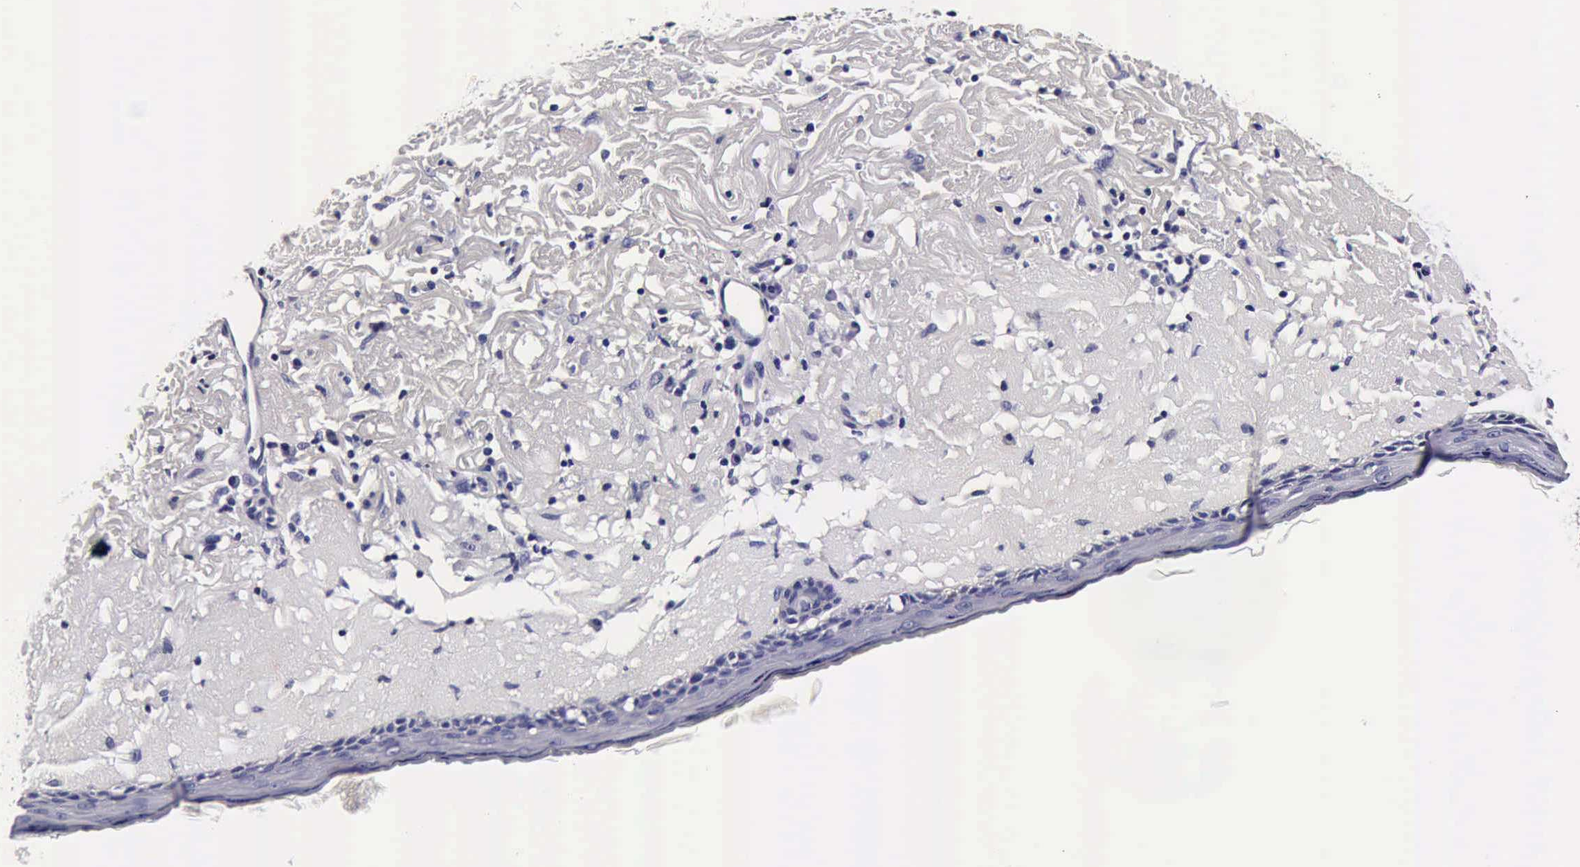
{"staining": {"intensity": "negative", "quantity": "none", "location": "none"}, "tissue": "skin", "cell_type": "Fibroblasts", "image_type": "normal", "snomed": [{"axis": "morphology", "description": "Normal tissue, NOS"}, {"axis": "topography", "description": "Skin"}], "caption": "There is no significant staining in fibroblasts of skin. The staining is performed using DAB (3,3'-diaminobenzidine) brown chromogen with nuclei counter-stained in using hematoxylin.", "gene": "IAPP", "patient": {"sex": "female", "age": 90}}